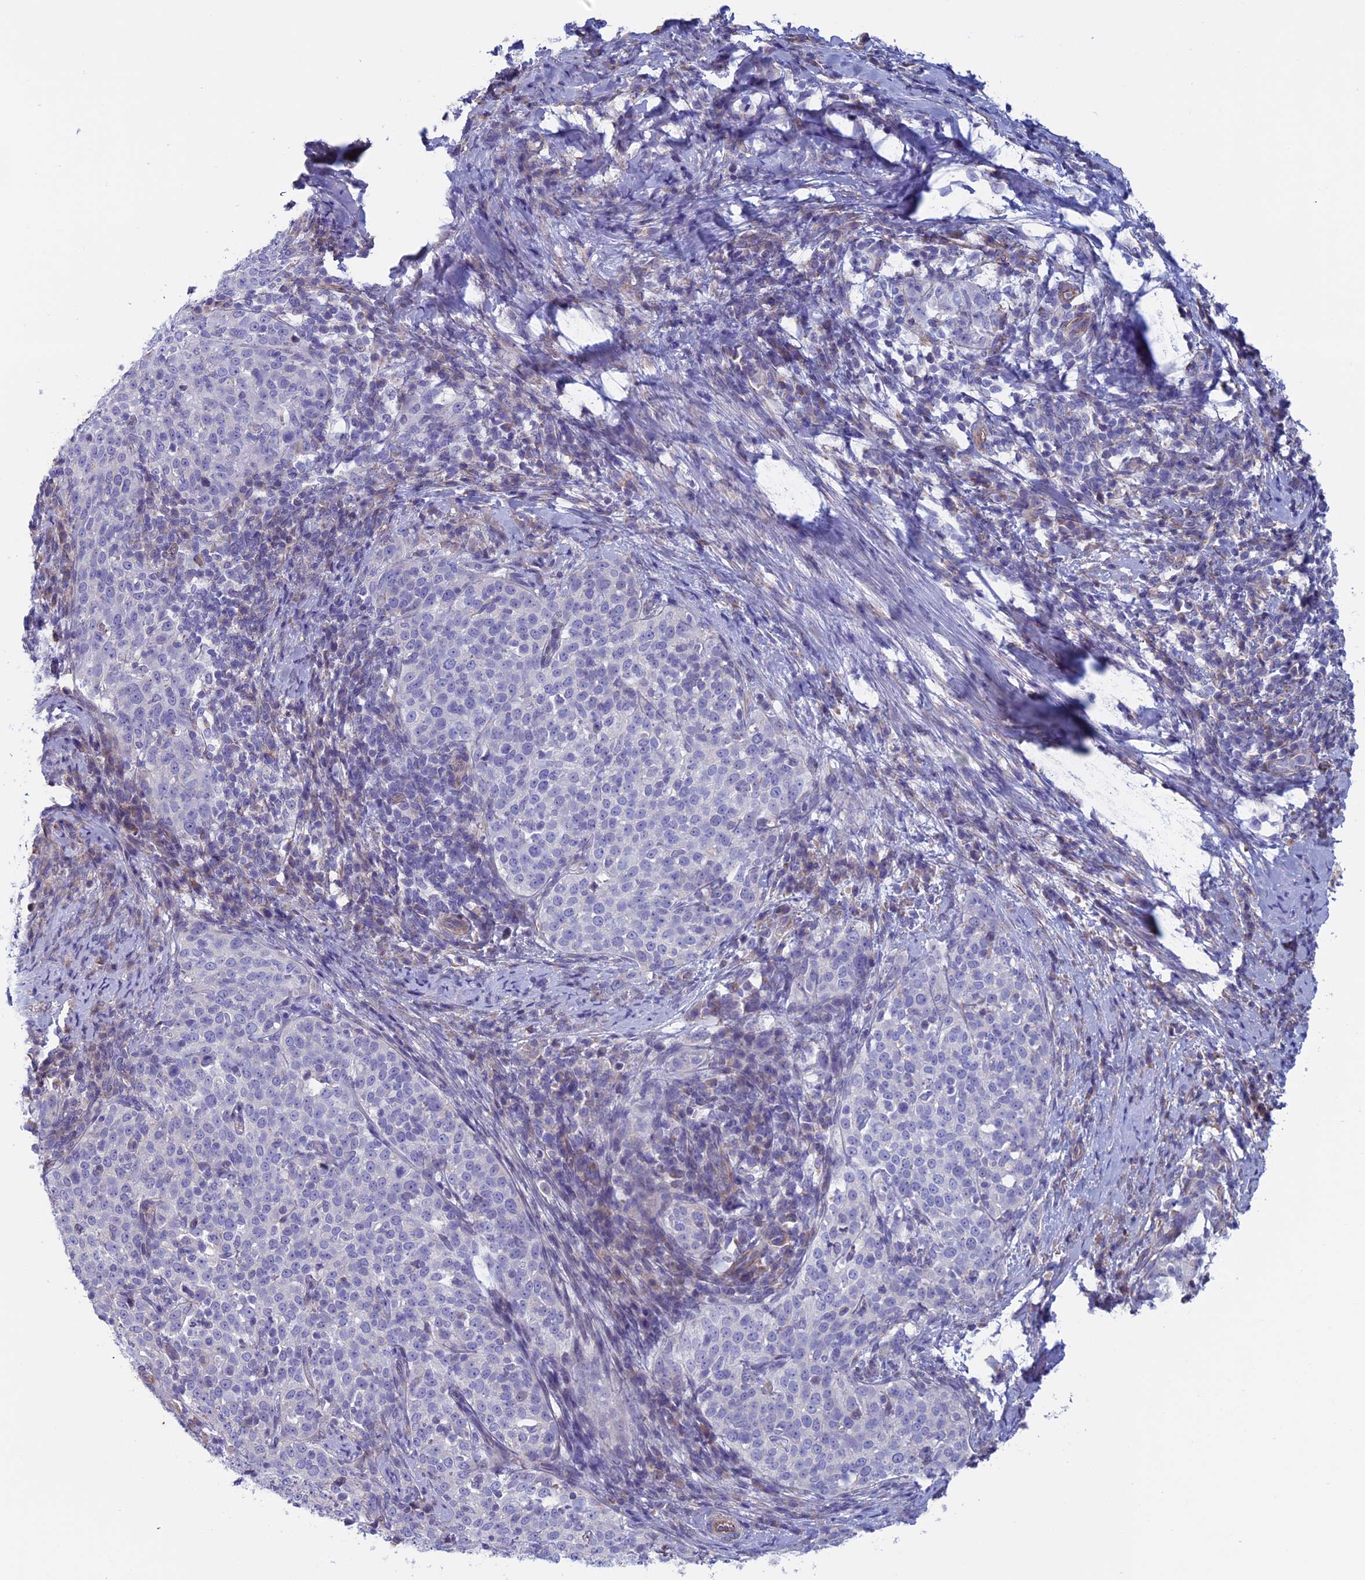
{"staining": {"intensity": "negative", "quantity": "none", "location": "none"}, "tissue": "cervical cancer", "cell_type": "Tumor cells", "image_type": "cancer", "snomed": [{"axis": "morphology", "description": "Squamous cell carcinoma, NOS"}, {"axis": "topography", "description": "Cervix"}], "caption": "High power microscopy photomicrograph of an immunohistochemistry photomicrograph of cervical cancer, revealing no significant staining in tumor cells.", "gene": "BCL2L10", "patient": {"sex": "female", "age": 57}}